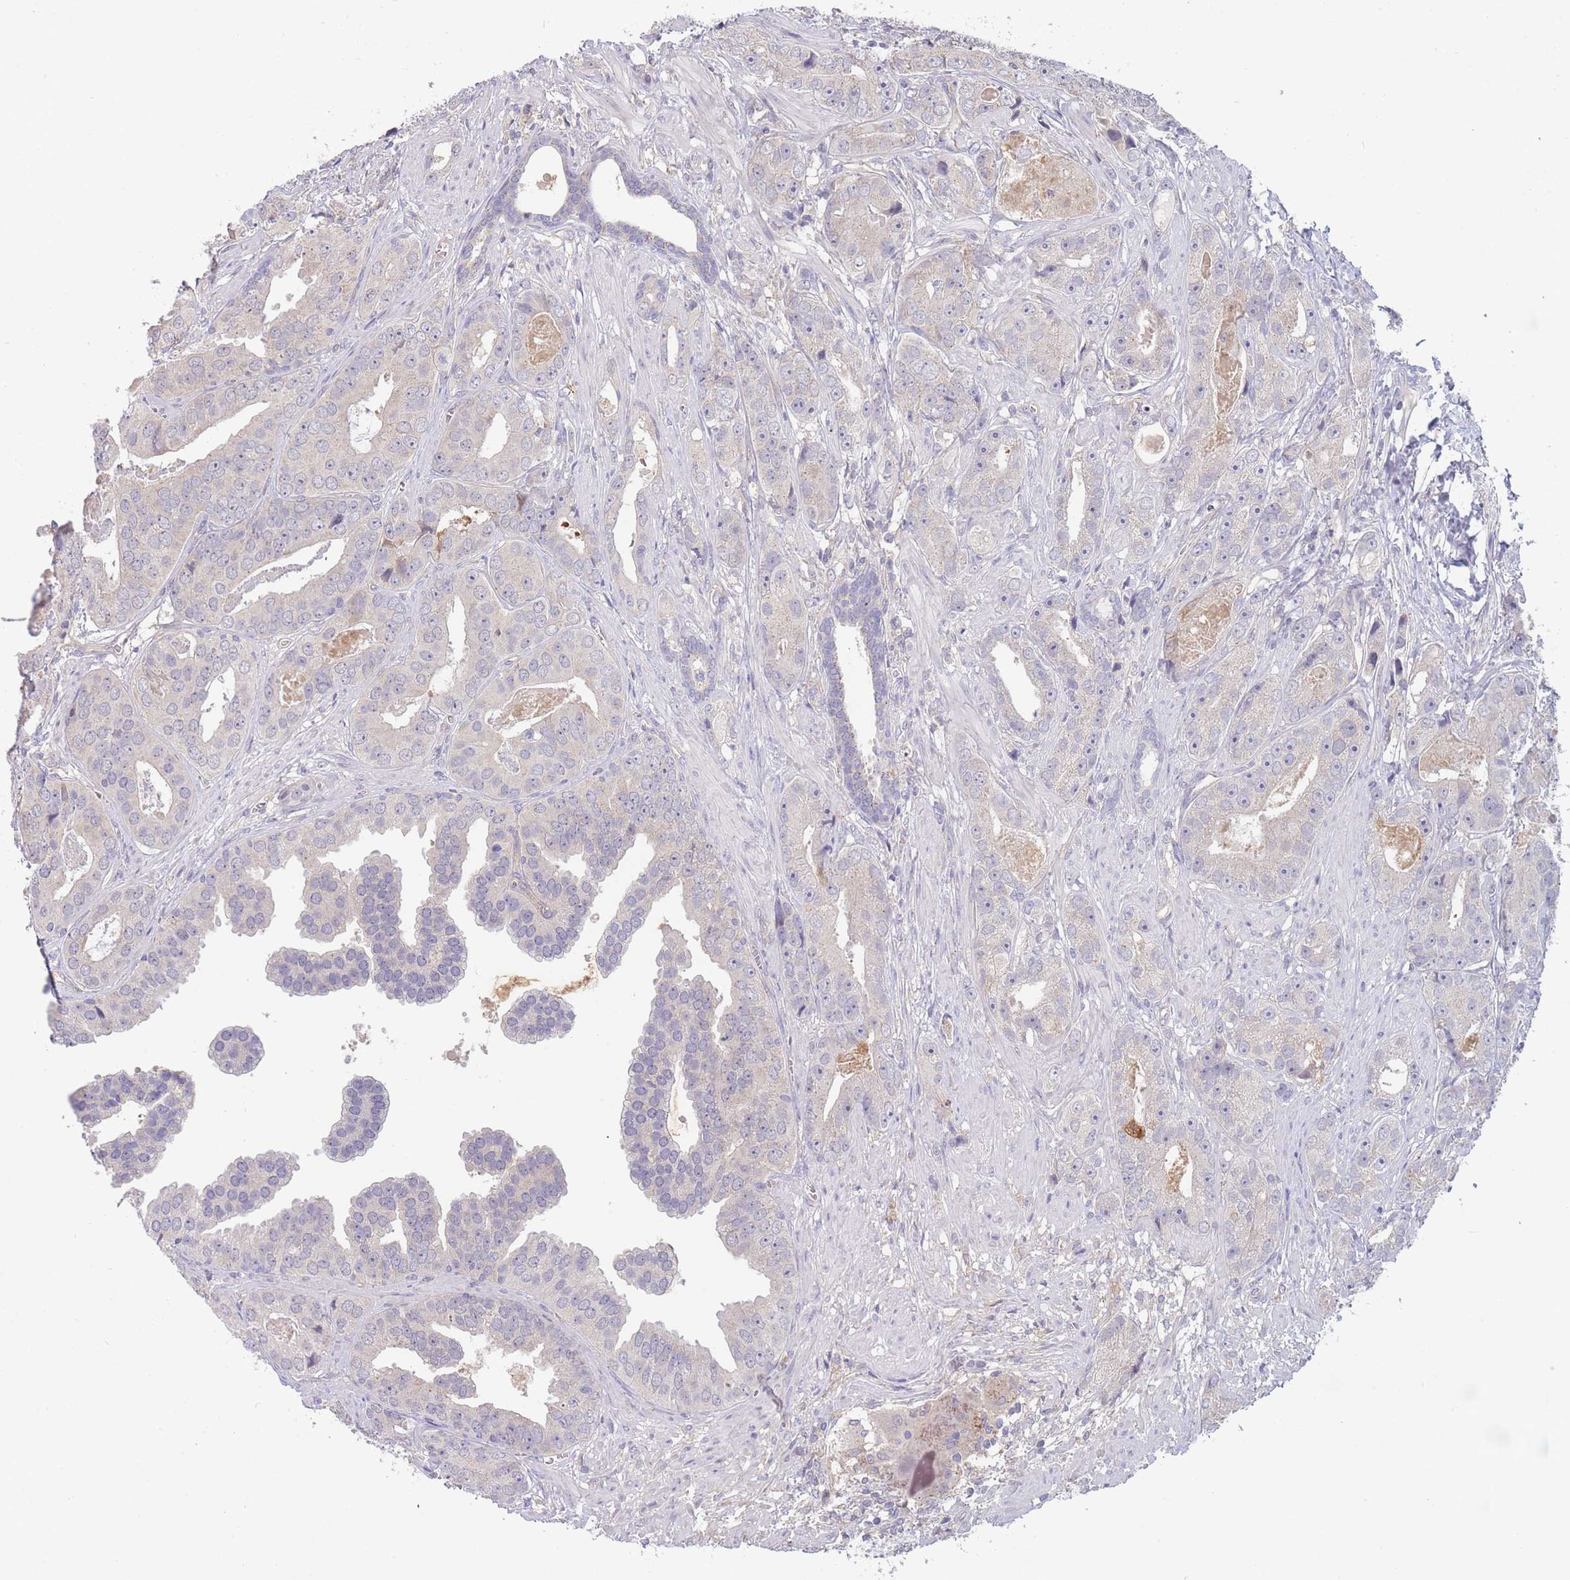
{"staining": {"intensity": "negative", "quantity": "none", "location": "none"}, "tissue": "prostate cancer", "cell_type": "Tumor cells", "image_type": "cancer", "snomed": [{"axis": "morphology", "description": "Adenocarcinoma, High grade"}, {"axis": "topography", "description": "Prostate"}], "caption": "Immunohistochemistry (IHC) image of neoplastic tissue: prostate cancer (high-grade adenocarcinoma) stained with DAB (3,3'-diaminobenzidine) exhibits no significant protein positivity in tumor cells.", "gene": "NDUFAF5", "patient": {"sex": "male", "age": 71}}